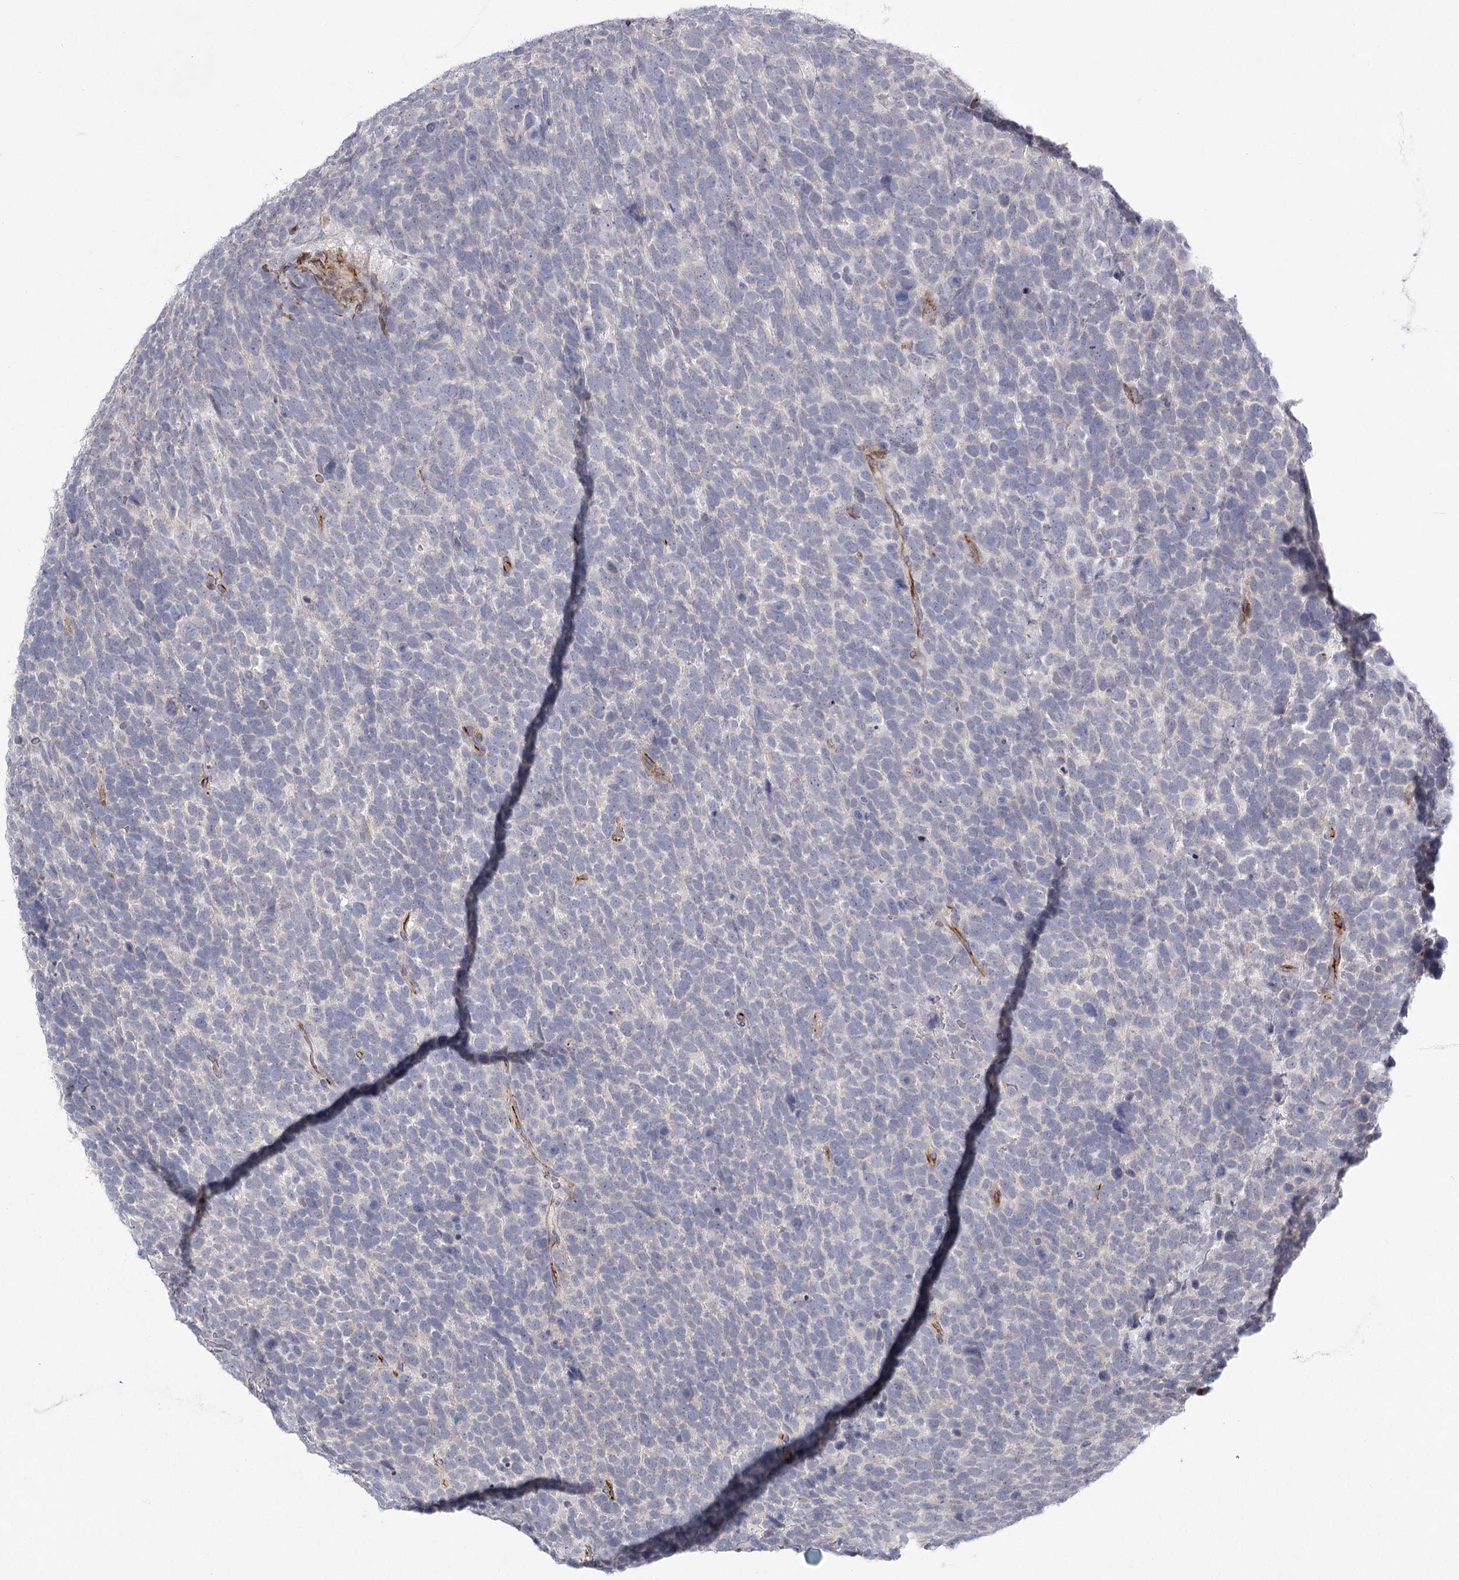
{"staining": {"intensity": "negative", "quantity": "none", "location": "none"}, "tissue": "urothelial cancer", "cell_type": "Tumor cells", "image_type": "cancer", "snomed": [{"axis": "morphology", "description": "Urothelial carcinoma, High grade"}, {"axis": "topography", "description": "Urinary bladder"}], "caption": "This photomicrograph is of high-grade urothelial carcinoma stained with immunohistochemistry (IHC) to label a protein in brown with the nuclei are counter-stained blue. There is no positivity in tumor cells. (DAB IHC, high magnification).", "gene": "MEPE", "patient": {"sex": "female", "age": 82}}